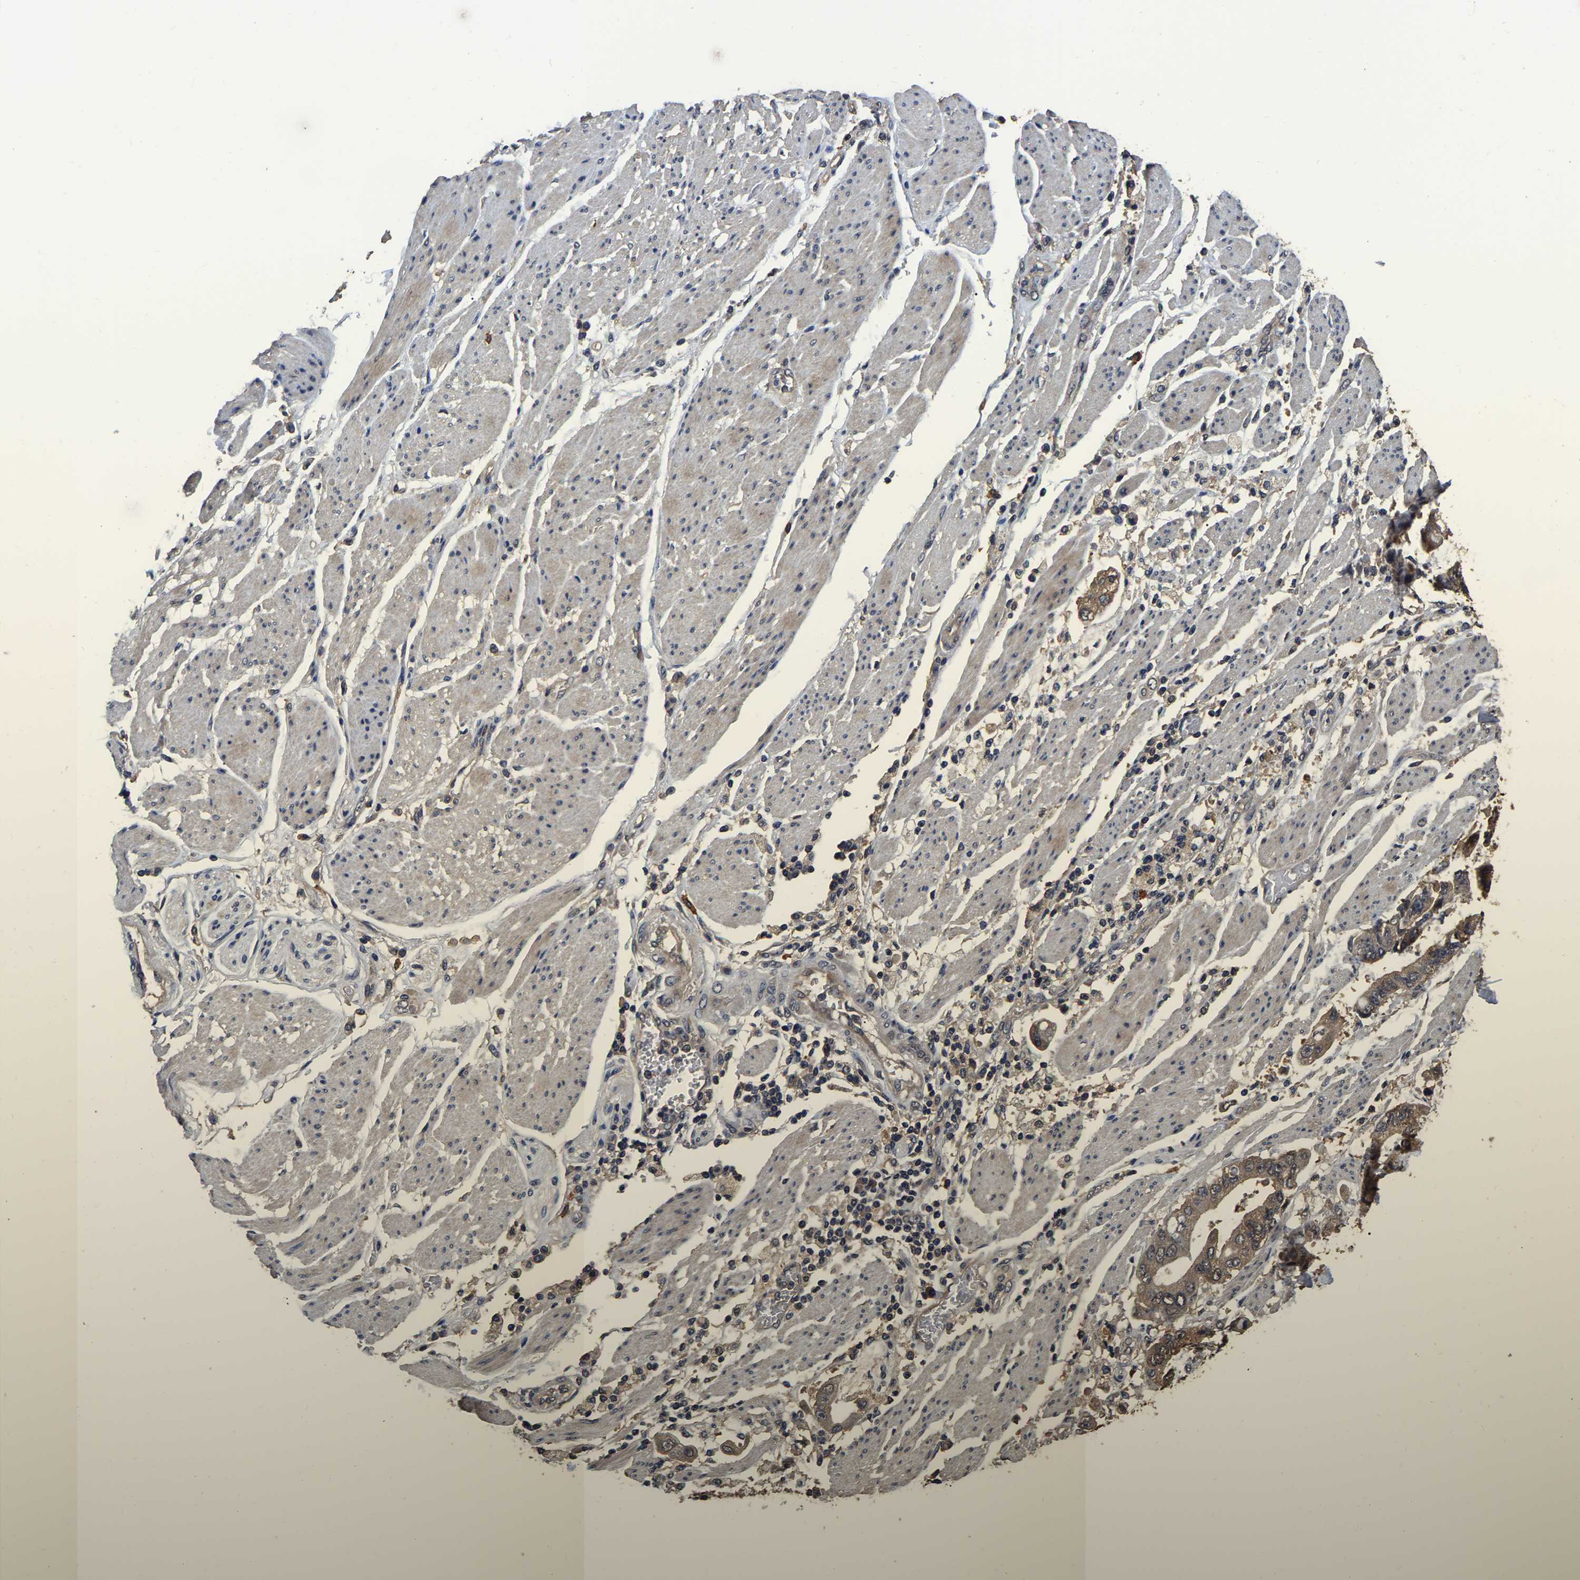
{"staining": {"intensity": "weak", "quantity": ">75%", "location": "cytoplasmic/membranous"}, "tissue": "stomach cancer", "cell_type": "Tumor cells", "image_type": "cancer", "snomed": [{"axis": "morphology", "description": "Normal tissue, NOS"}, {"axis": "morphology", "description": "Adenocarcinoma, NOS"}, {"axis": "topography", "description": "Stomach"}], "caption": "A high-resolution micrograph shows immunohistochemistry (IHC) staining of stomach adenocarcinoma, which exhibits weak cytoplasmic/membranous staining in approximately >75% of tumor cells.", "gene": "STK32C", "patient": {"sex": "male", "age": 62}}